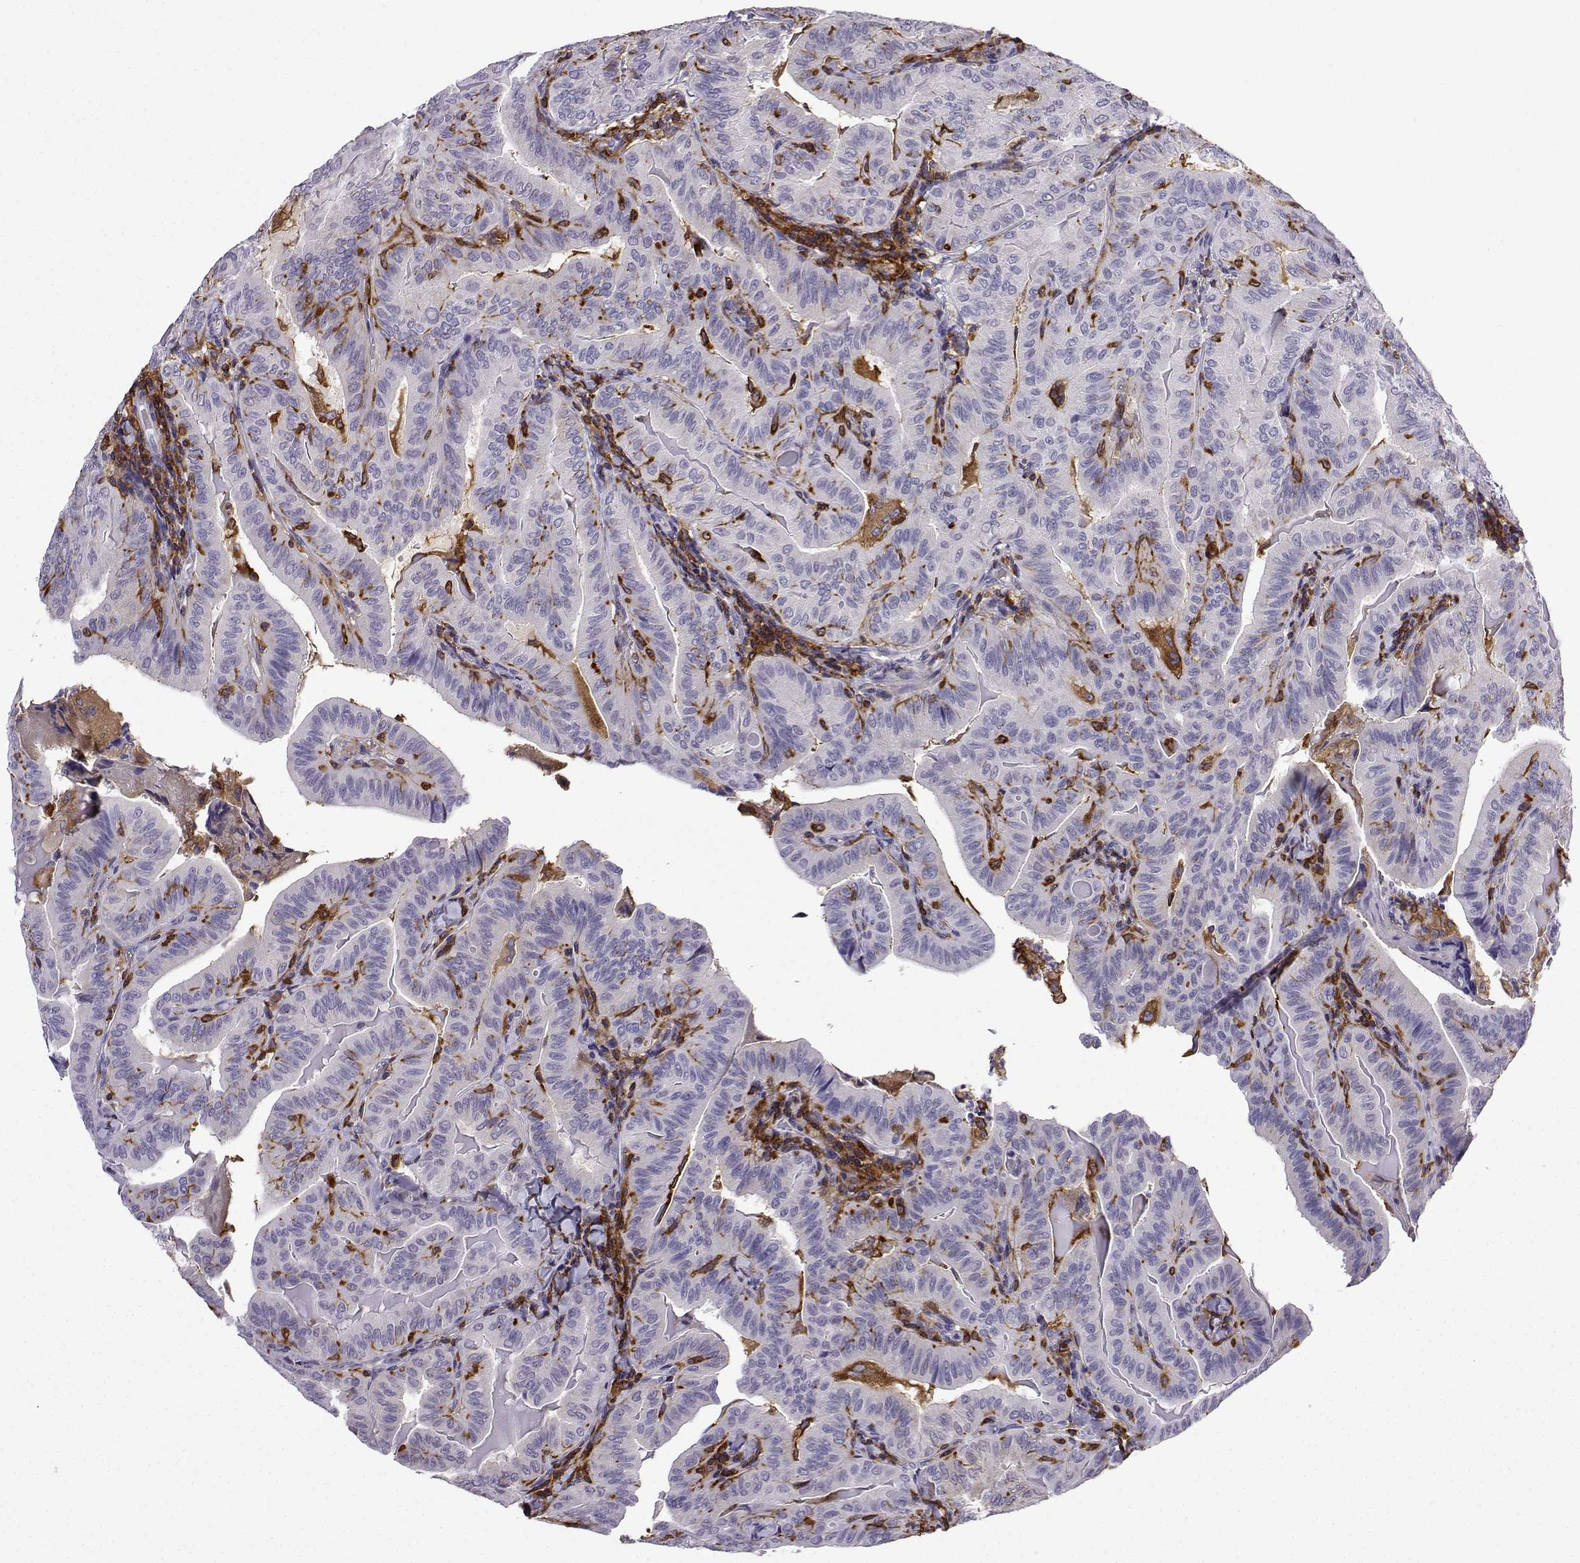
{"staining": {"intensity": "negative", "quantity": "none", "location": "none"}, "tissue": "thyroid cancer", "cell_type": "Tumor cells", "image_type": "cancer", "snomed": [{"axis": "morphology", "description": "Papillary adenocarcinoma, NOS"}, {"axis": "topography", "description": "Thyroid gland"}], "caption": "This micrograph is of thyroid cancer (papillary adenocarcinoma) stained with immunohistochemistry to label a protein in brown with the nuclei are counter-stained blue. There is no positivity in tumor cells.", "gene": "DOCK10", "patient": {"sex": "female", "age": 68}}